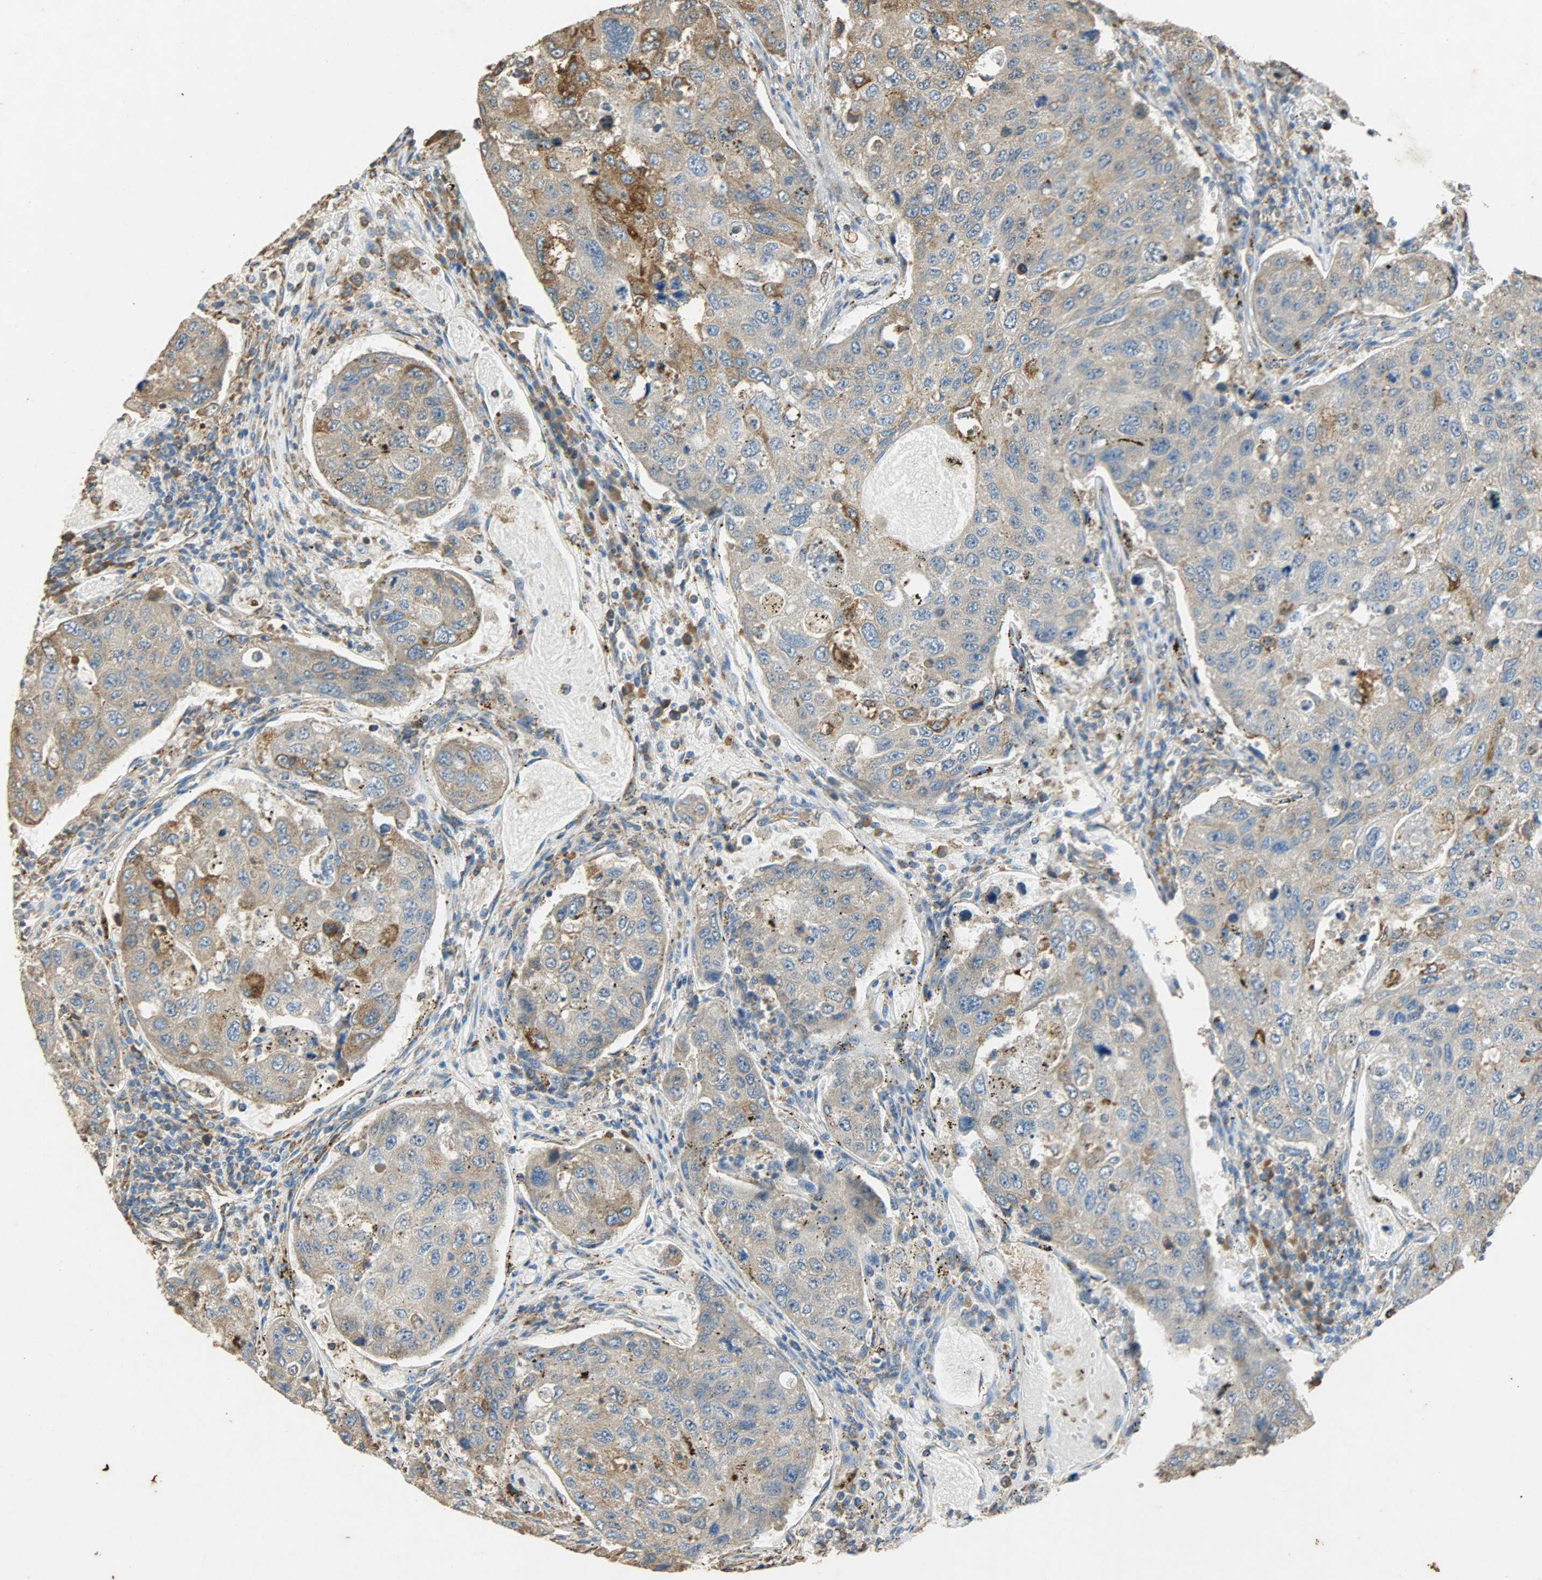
{"staining": {"intensity": "moderate", "quantity": ">75%", "location": "cytoplasmic/membranous"}, "tissue": "urothelial cancer", "cell_type": "Tumor cells", "image_type": "cancer", "snomed": [{"axis": "morphology", "description": "Urothelial carcinoma, High grade"}, {"axis": "topography", "description": "Lymph node"}, {"axis": "topography", "description": "Urinary bladder"}], "caption": "A micrograph of human urothelial carcinoma (high-grade) stained for a protein displays moderate cytoplasmic/membranous brown staining in tumor cells.", "gene": "HSPA5", "patient": {"sex": "male", "age": 51}}